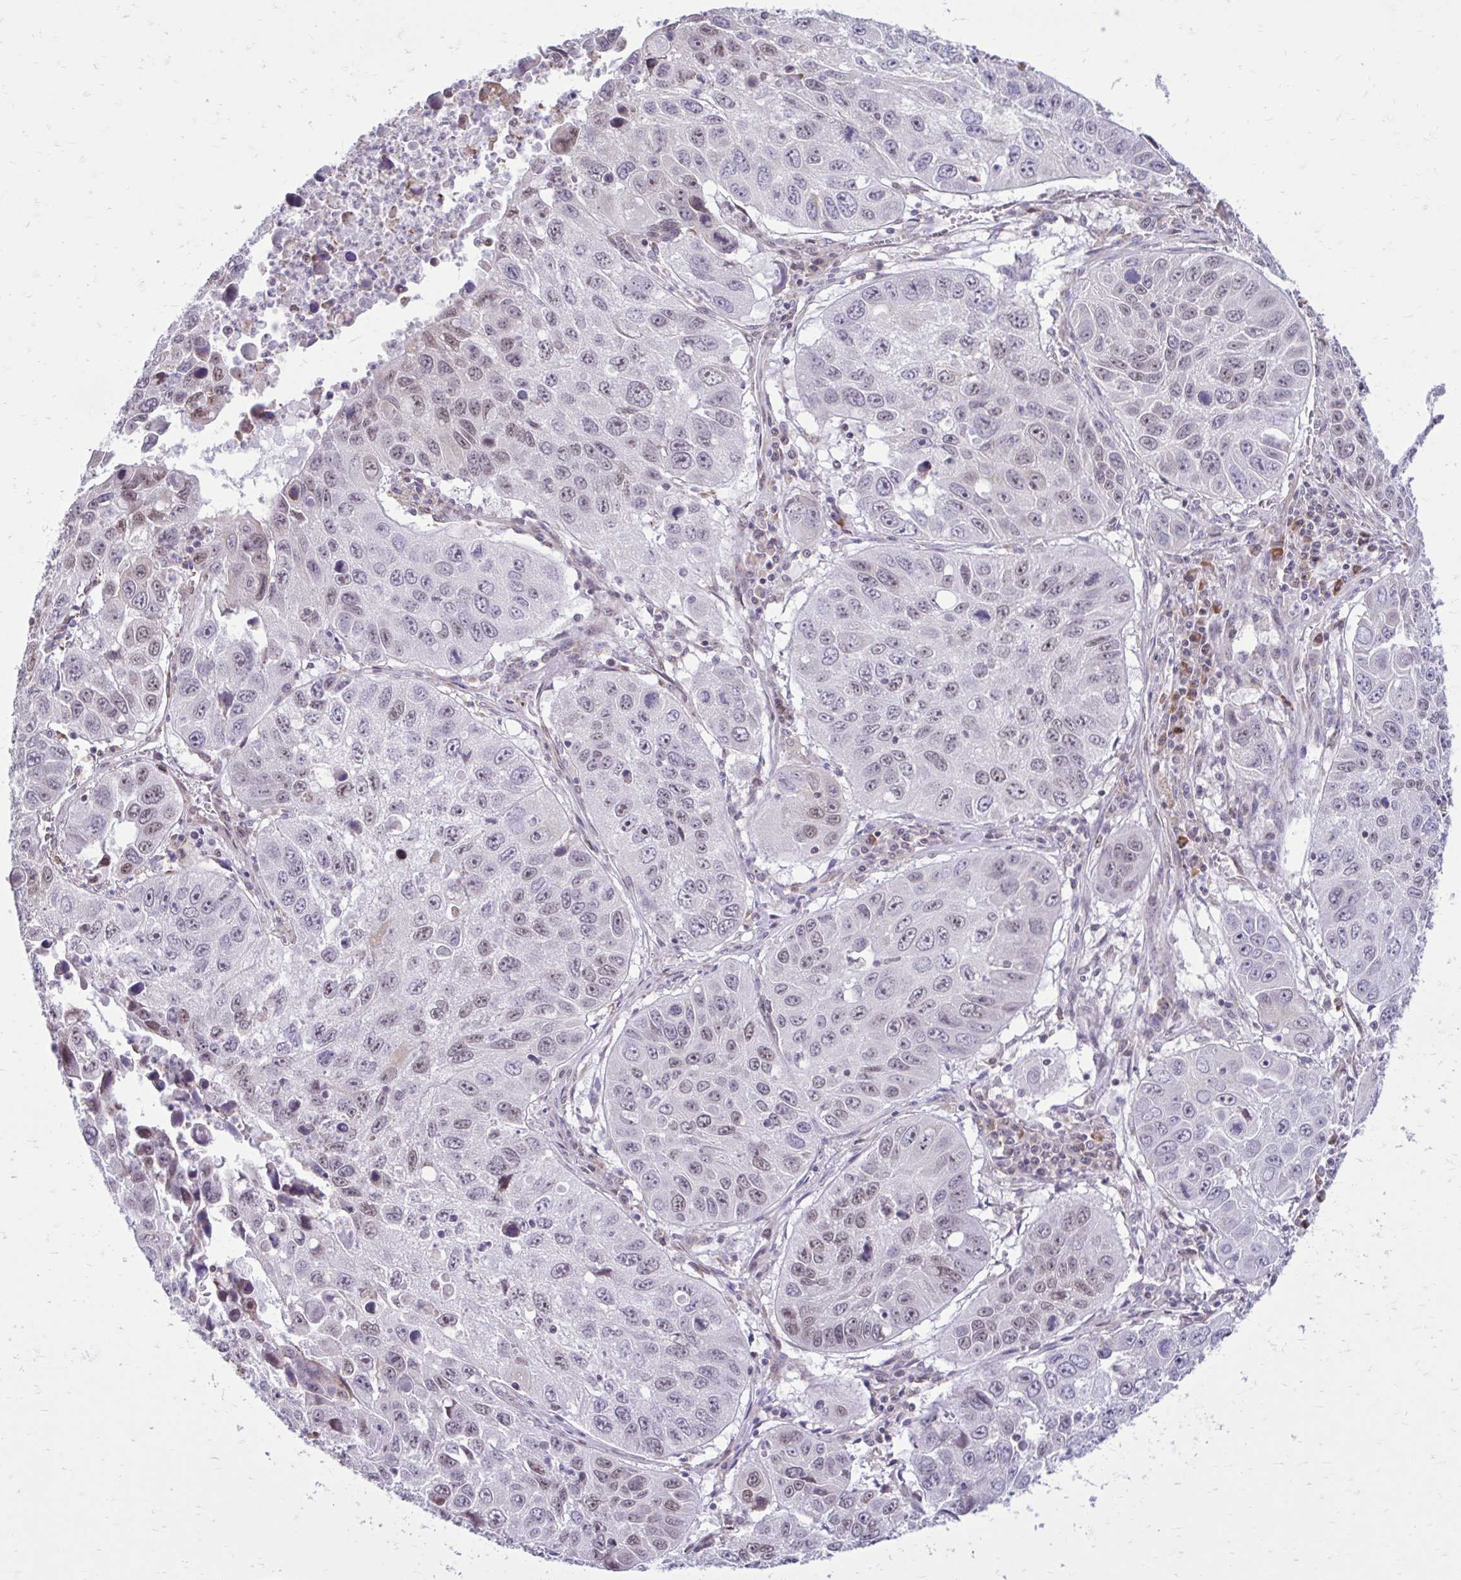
{"staining": {"intensity": "moderate", "quantity": ">75%", "location": "nuclear"}, "tissue": "lung cancer", "cell_type": "Tumor cells", "image_type": "cancer", "snomed": [{"axis": "morphology", "description": "Squamous cell carcinoma, NOS"}, {"axis": "topography", "description": "Lung"}], "caption": "Protein expression analysis of human lung squamous cell carcinoma reveals moderate nuclear positivity in approximately >75% of tumor cells. Using DAB (3,3'-diaminobenzidine) (brown) and hematoxylin (blue) stains, captured at high magnification using brightfield microscopy.", "gene": "PROSER1", "patient": {"sex": "female", "age": 61}}